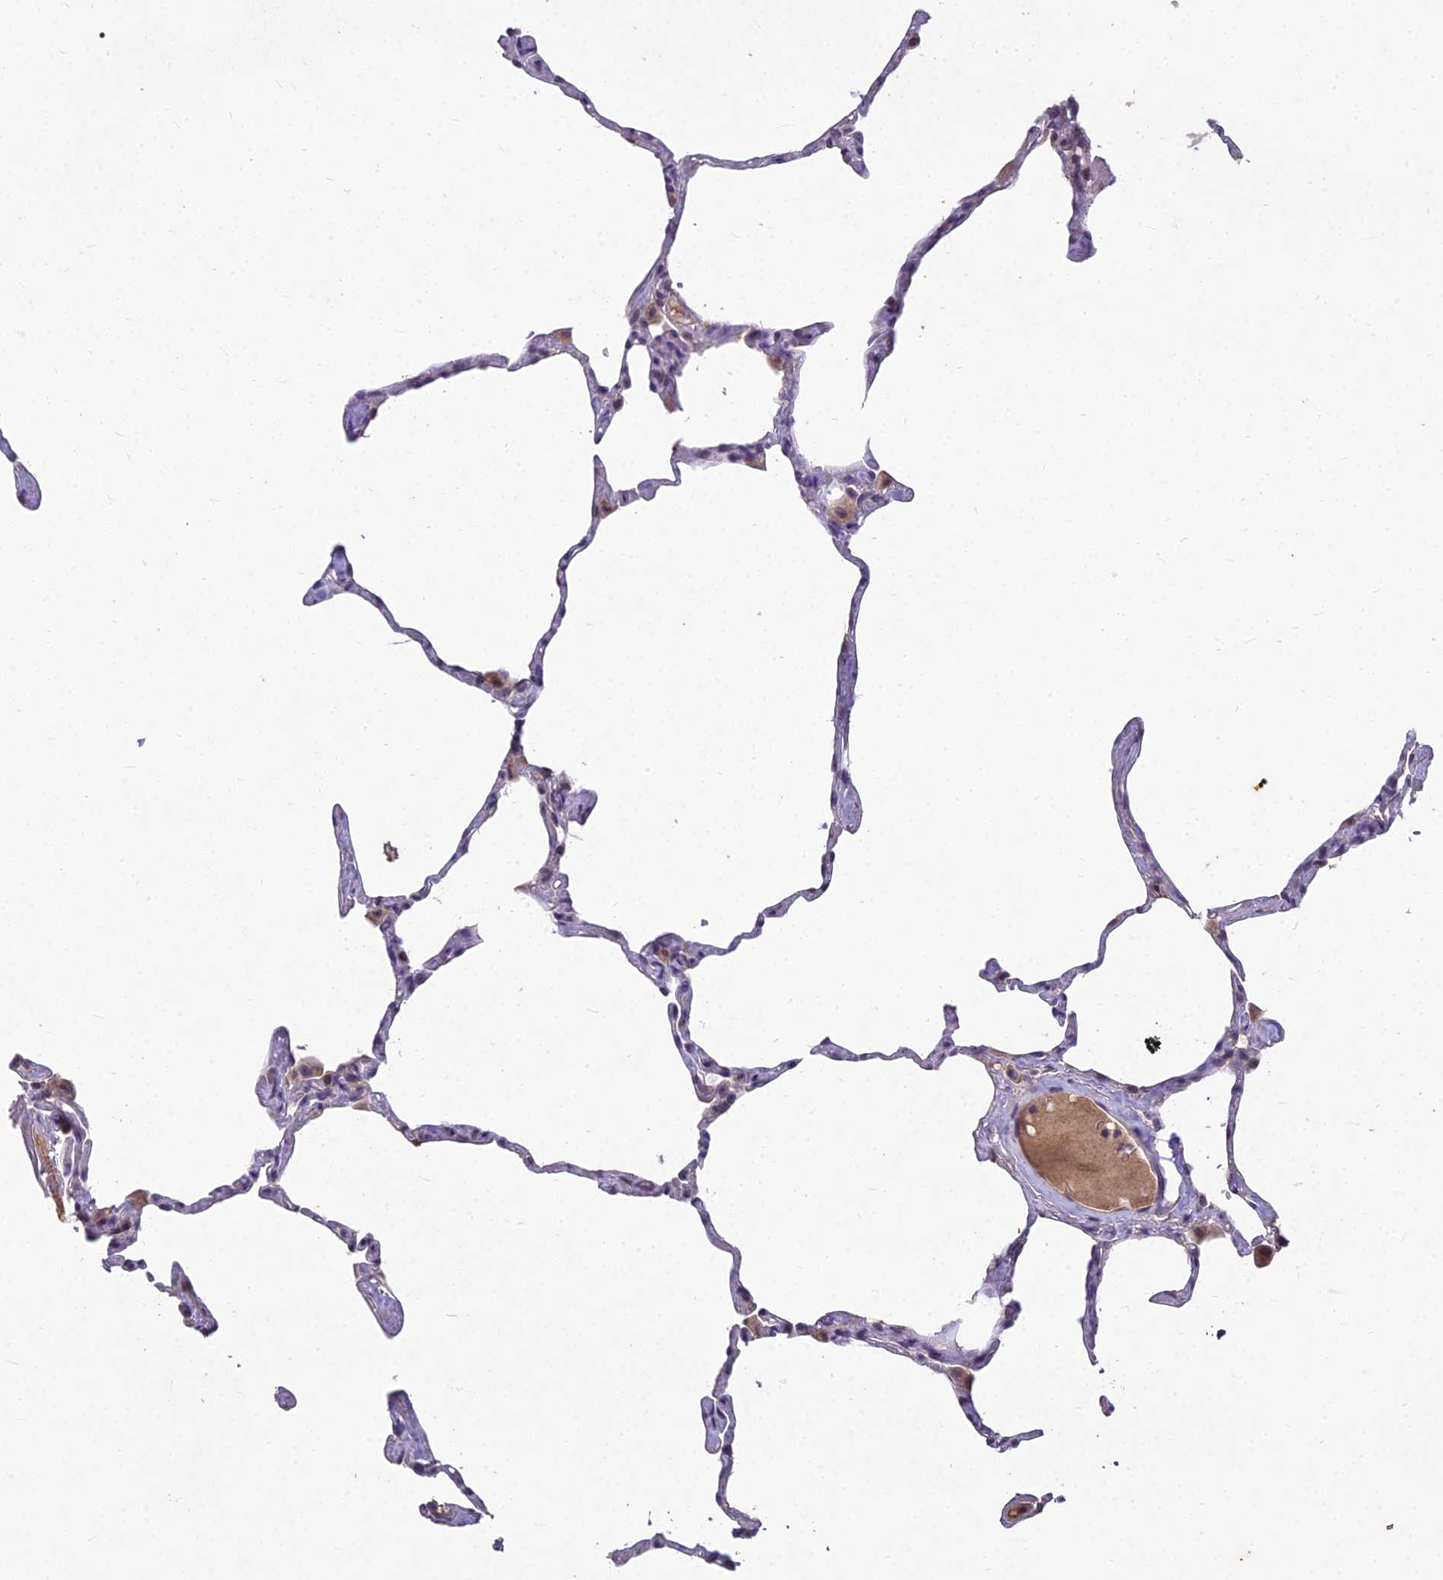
{"staining": {"intensity": "negative", "quantity": "none", "location": "none"}, "tissue": "lung", "cell_type": "Alveolar cells", "image_type": "normal", "snomed": [{"axis": "morphology", "description": "Normal tissue, NOS"}, {"axis": "topography", "description": "Lung"}], "caption": "Immunohistochemical staining of normal human lung displays no significant staining in alveolar cells.", "gene": "ZNF333", "patient": {"sex": "male", "age": 65}}